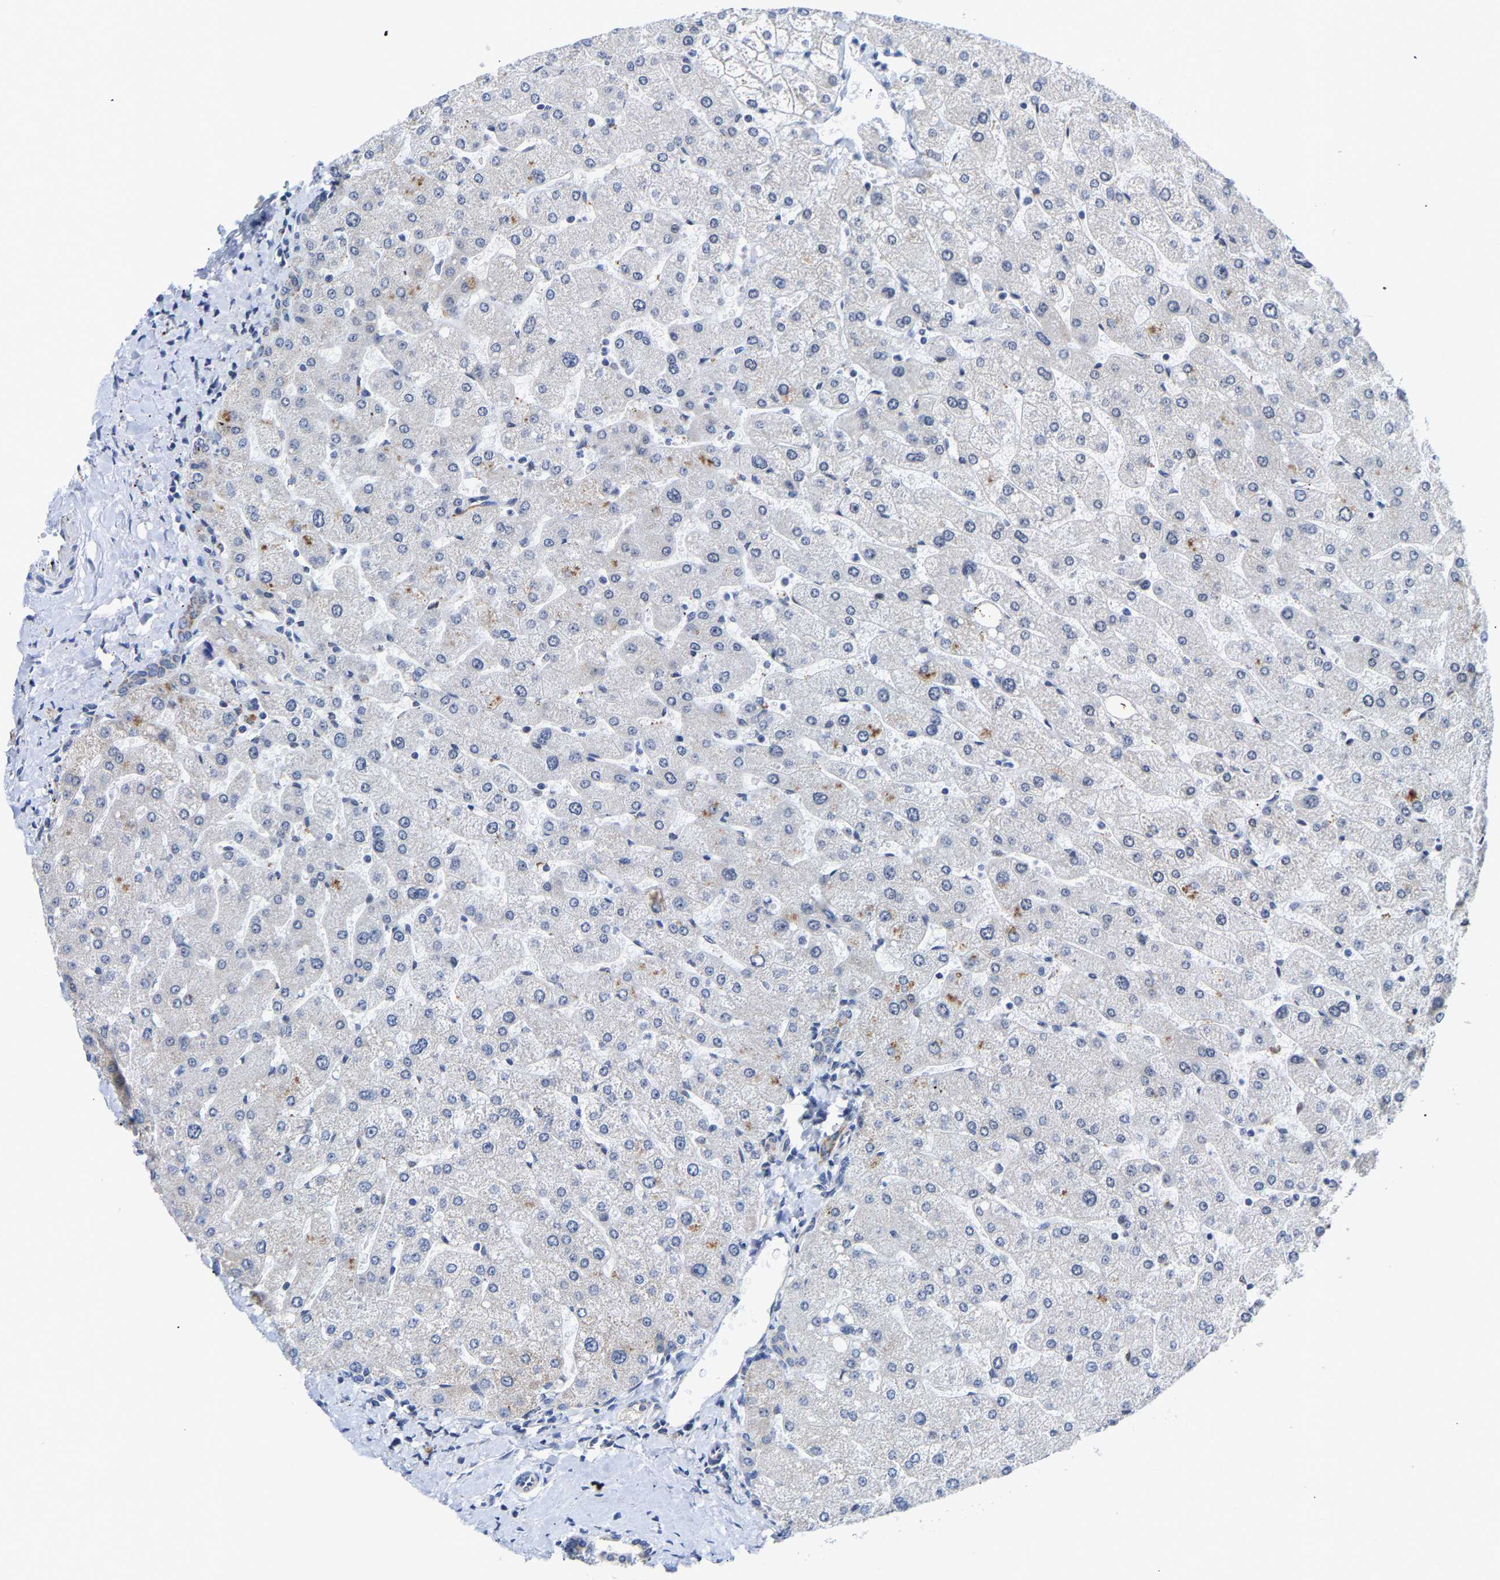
{"staining": {"intensity": "negative", "quantity": "none", "location": "none"}, "tissue": "liver", "cell_type": "Cholangiocytes", "image_type": "normal", "snomed": [{"axis": "morphology", "description": "Normal tissue, NOS"}, {"axis": "topography", "description": "Liver"}], "caption": "A high-resolution histopathology image shows IHC staining of benign liver, which shows no significant expression in cholangiocytes.", "gene": "PCNT", "patient": {"sex": "male", "age": 55}}